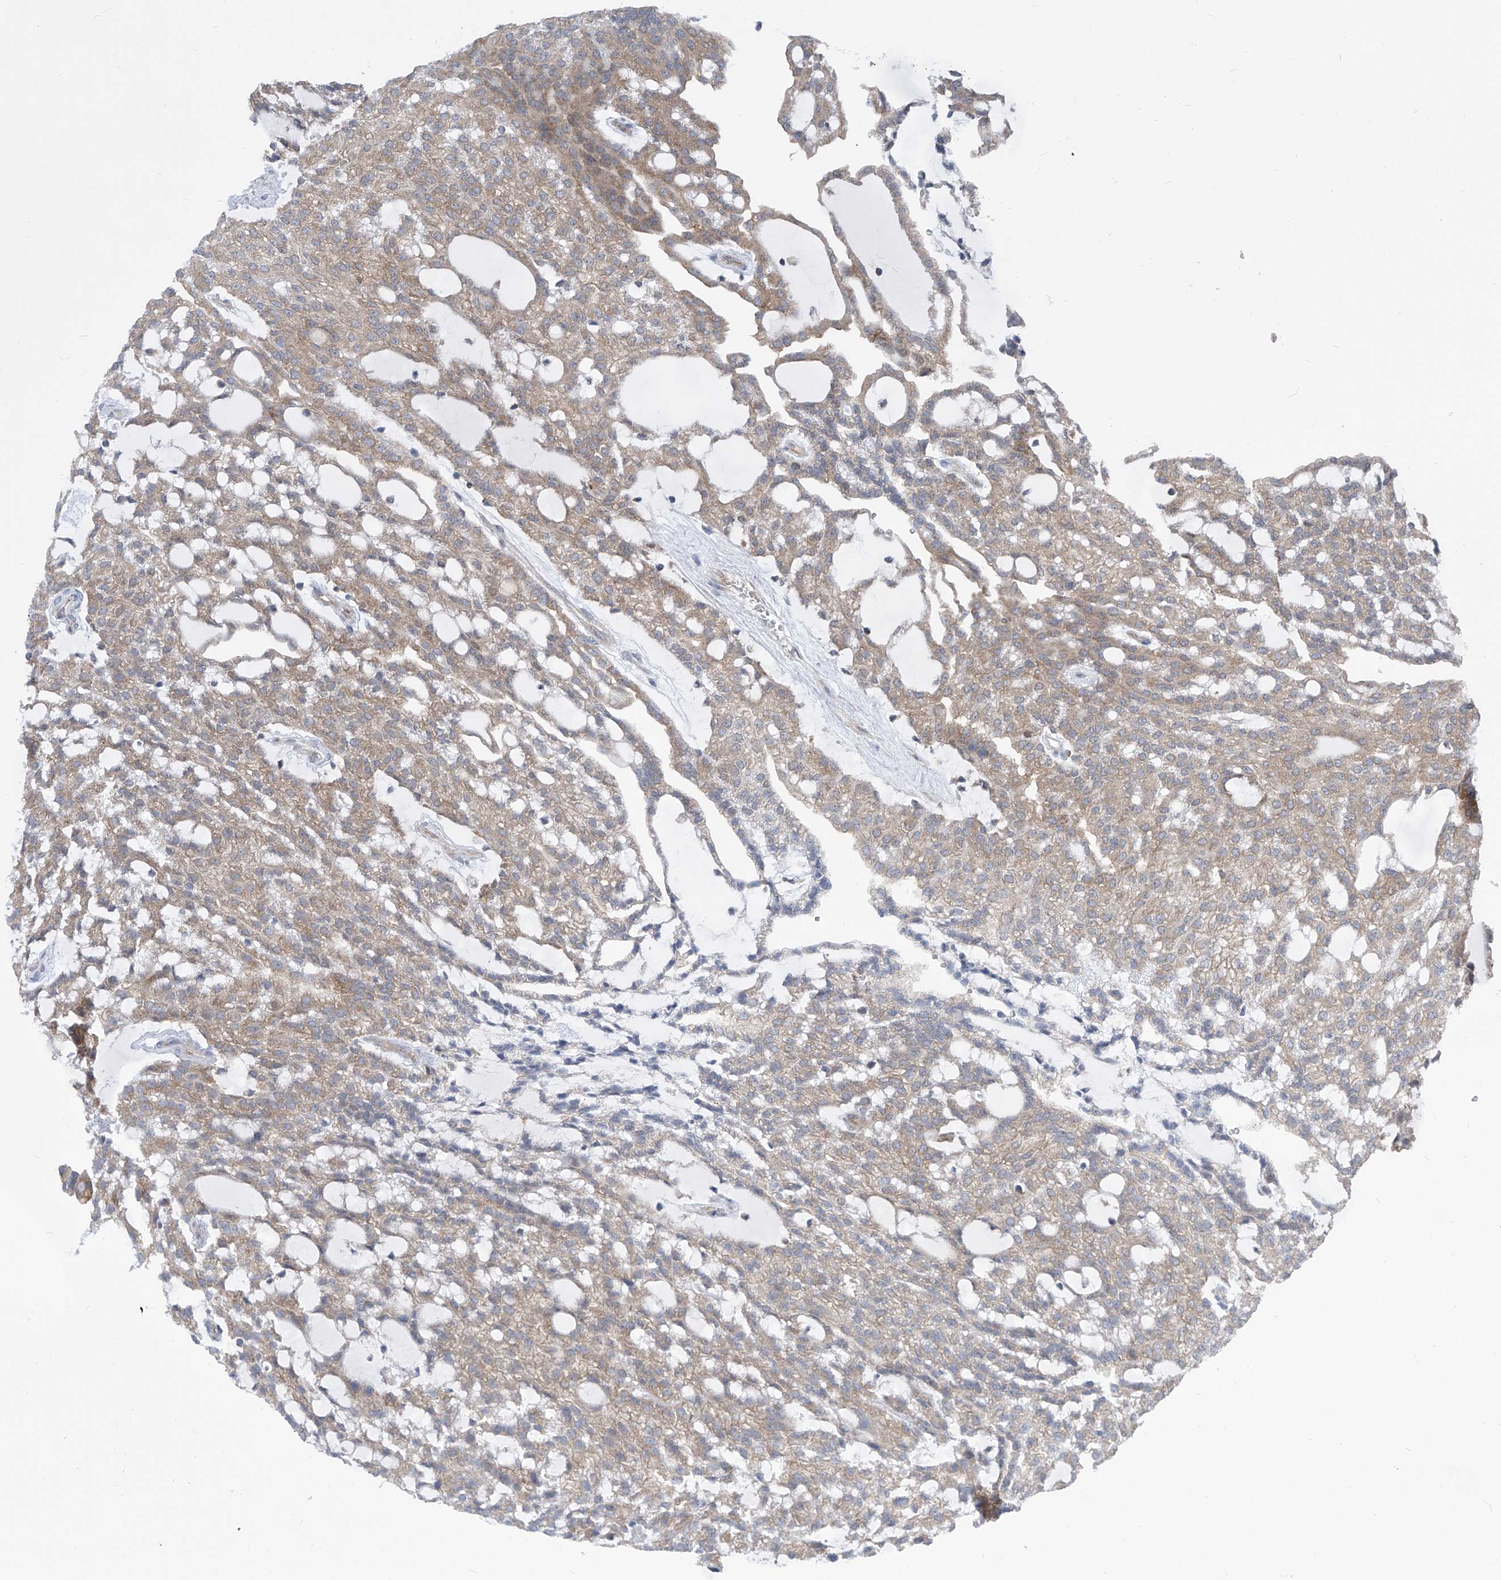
{"staining": {"intensity": "weak", "quantity": "25%-75%", "location": "cytoplasmic/membranous"}, "tissue": "renal cancer", "cell_type": "Tumor cells", "image_type": "cancer", "snomed": [{"axis": "morphology", "description": "Adenocarcinoma, NOS"}, {"axis": "topography", "description": "Kidney"}], "caption": "Immunohistochemistry micrograph of renal cancer (adenocarcinoma) stained for a protein (brown), which demonstrates low levels of weak cytoplasmic/membranous expression in approximately 25%-75% of tumor cells.", "gene": "EIF3M", "patient": {"sex": "male", "age": 63}}